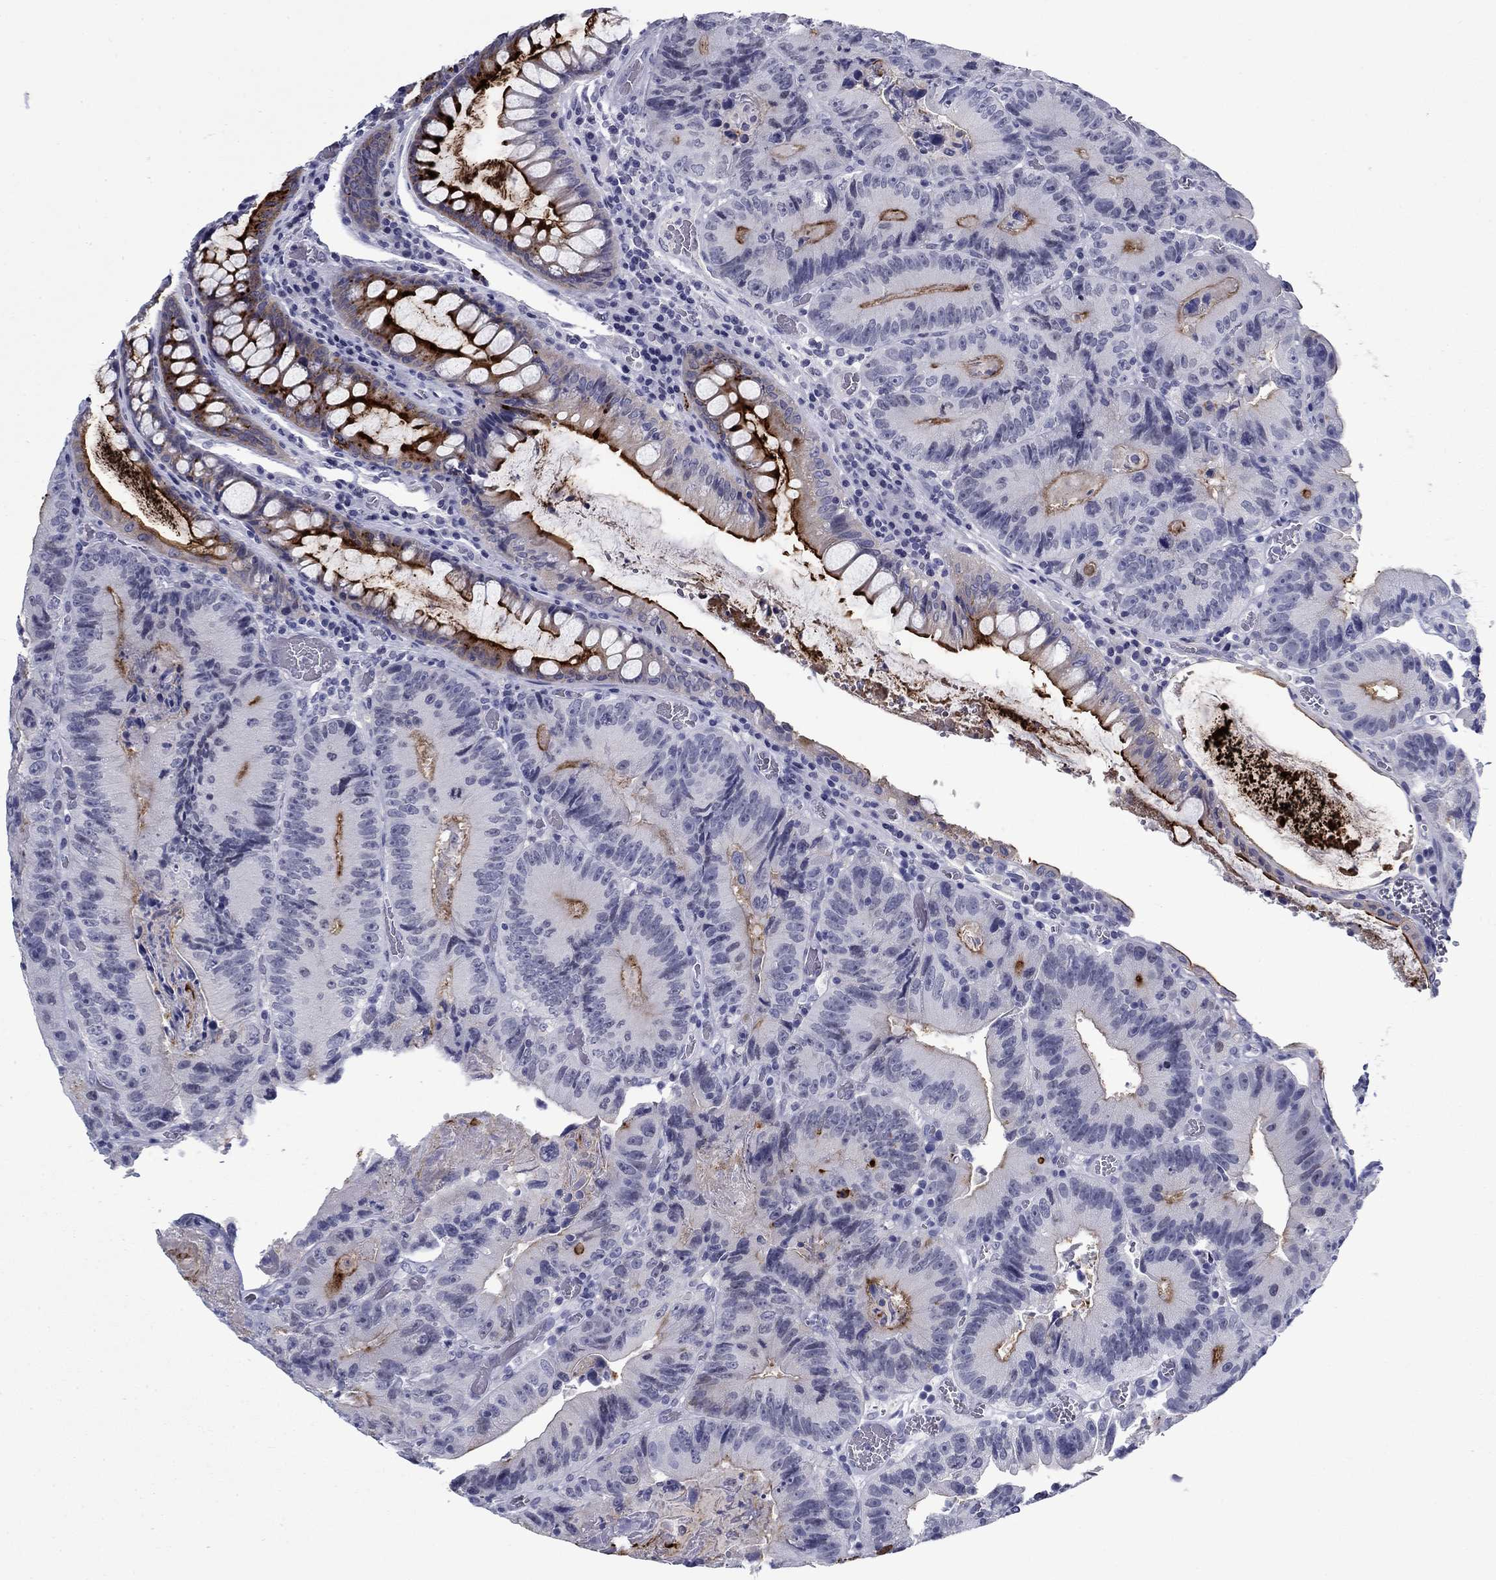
{"staining": {"intensity": "moderate", "quantity": "25%-75%", "location": "cytoplasmic/membranous"}, "tissue": "colorectal cancer", "cell_type": "Tumor cells", "image_type": "cancer", "snomed": [{"axis": "morphology", "description": "Adenocarcinoma, NOS"}, {"axis": "topography", "description": "Colon"}], "caption": "Colorectal adenocarcinoma stained with IHC exhibits moderate cytoplasmic/membranous positivity in about 25%-75% of tumor cells.", "gene": "C4orf19", "patient": {"sex": "female", "age": 86}}